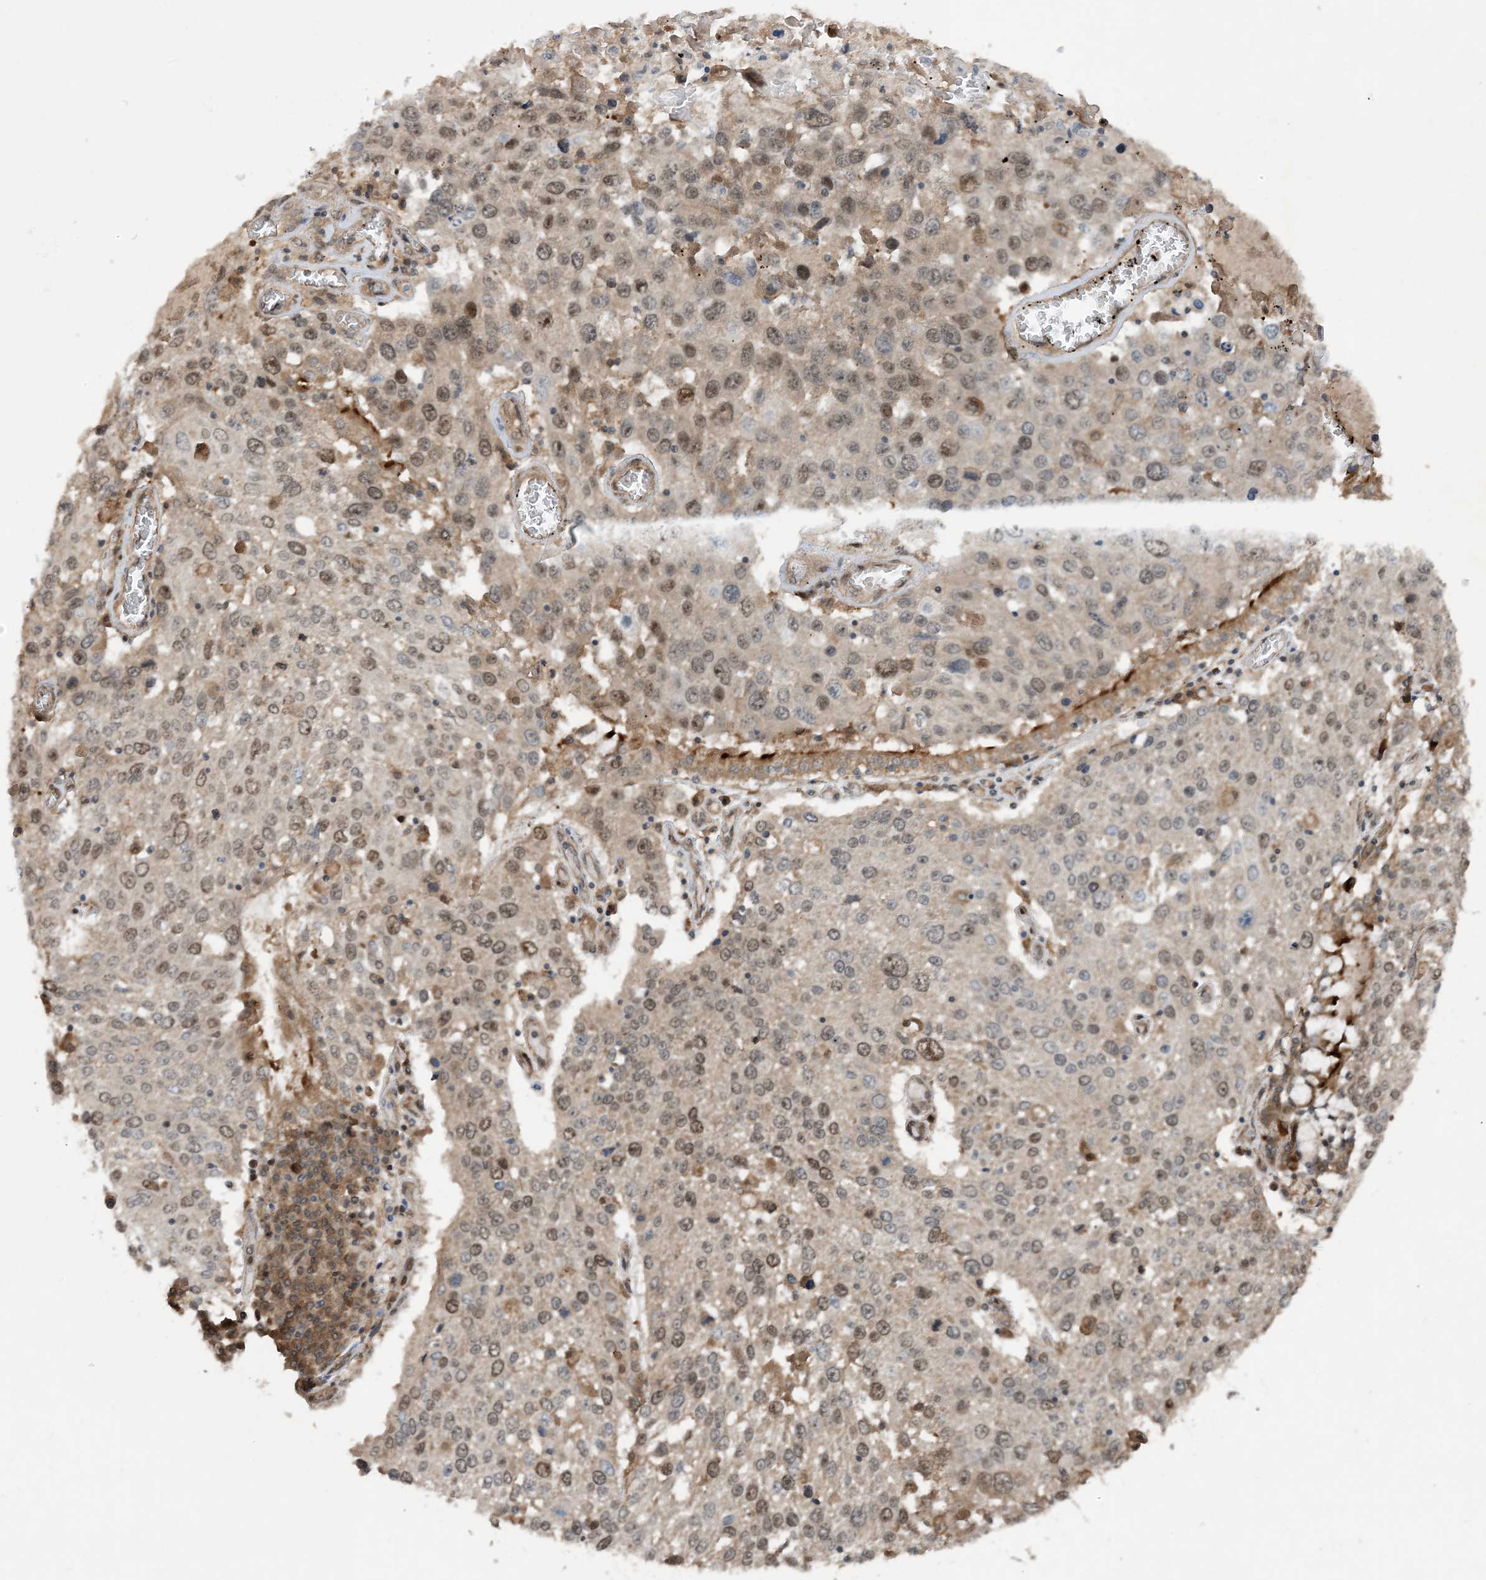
{"staining": {"intensity": "weak", "quantity": "25%-75%", "location": "cytoplasmic/membranous,nuclear"}, "tissue": "lung cancer", "cell_type": "Tumor cells", "image_type": "cancer", "snomed": [{"axis": "morphology", "description": "Squamous cell carcinoma, NOS"}, {"axis": "topography", "description": "Lung"}], "caption": "A micrograph of lung squamous cell carcinoma stained for a protein reveals weak cytoplasmic/membranous and nuclear brown staining in tumor cells. (IHC, brightfield microscopy, high magnification).", "gene": "HEMK1", "patient": {"sex": "male", "age": 65}}